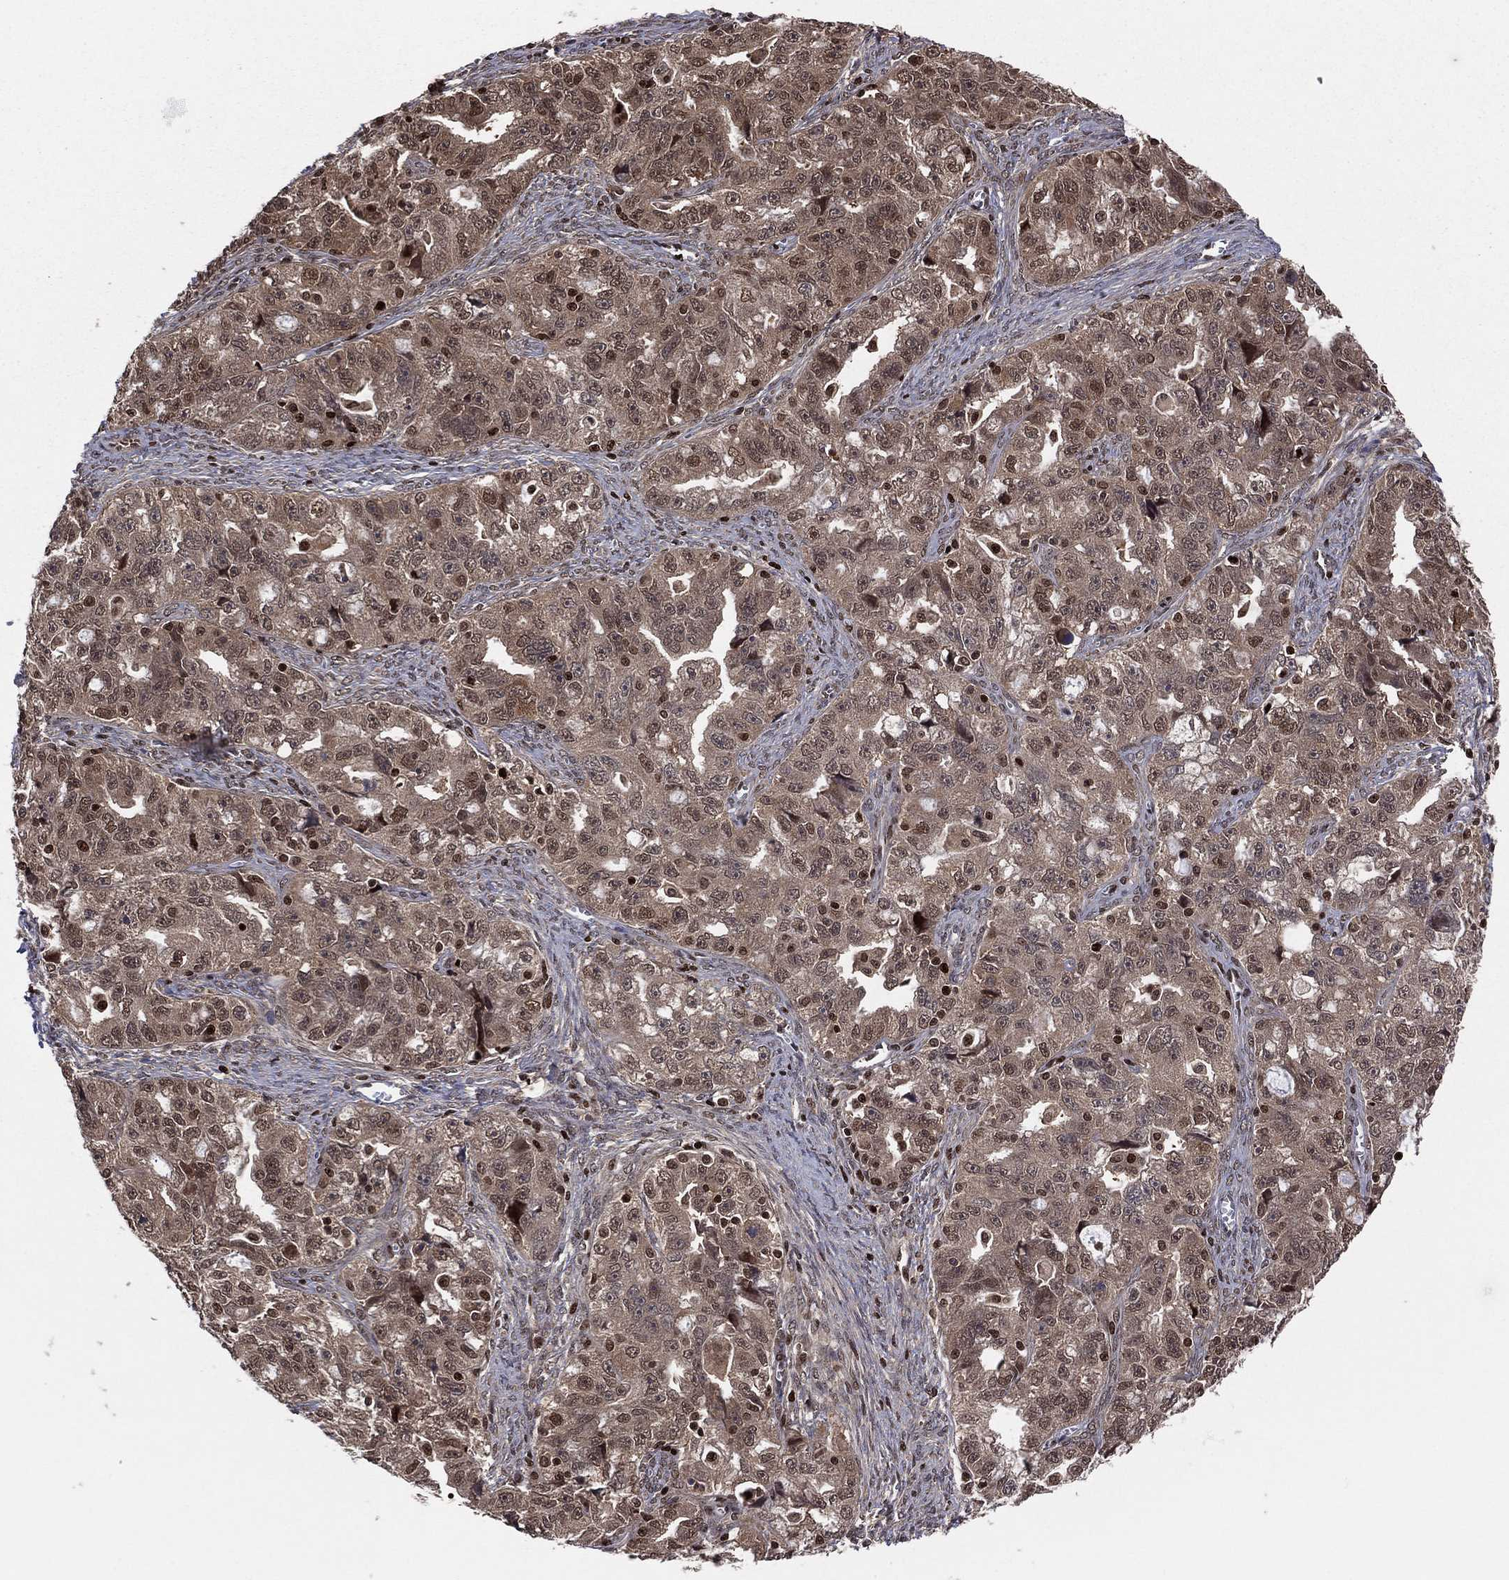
{"staining": {"intensity": "moderate", "quantity": "<25%", "location": "cytoplasmic/membranous,nuclear"}, "tissue": "ovarian cancer", "cell_type": "Tumor cells", "image_type": "cancer", "snomed": [{"axis": "morphology", "description": "Cystadenocarcinoma, serous, NOS"}, {"axis": "topography", "description": "Ovary"}], "caption": "Immunohistochemistry photomicrograph of neoplastic tissue: human serous cystadenocarcinoma (ovarian) stained using immunohistochemistry exhibits low levels of moderate protein expression localized specifically in the cytoplasmic/membranous and nuclear of tumor cells, appearing as a cytoplasmic/membranous and nuclear brown color.", "gene": "PSMA1", "patient": {"sex": "female", "age": 51}}